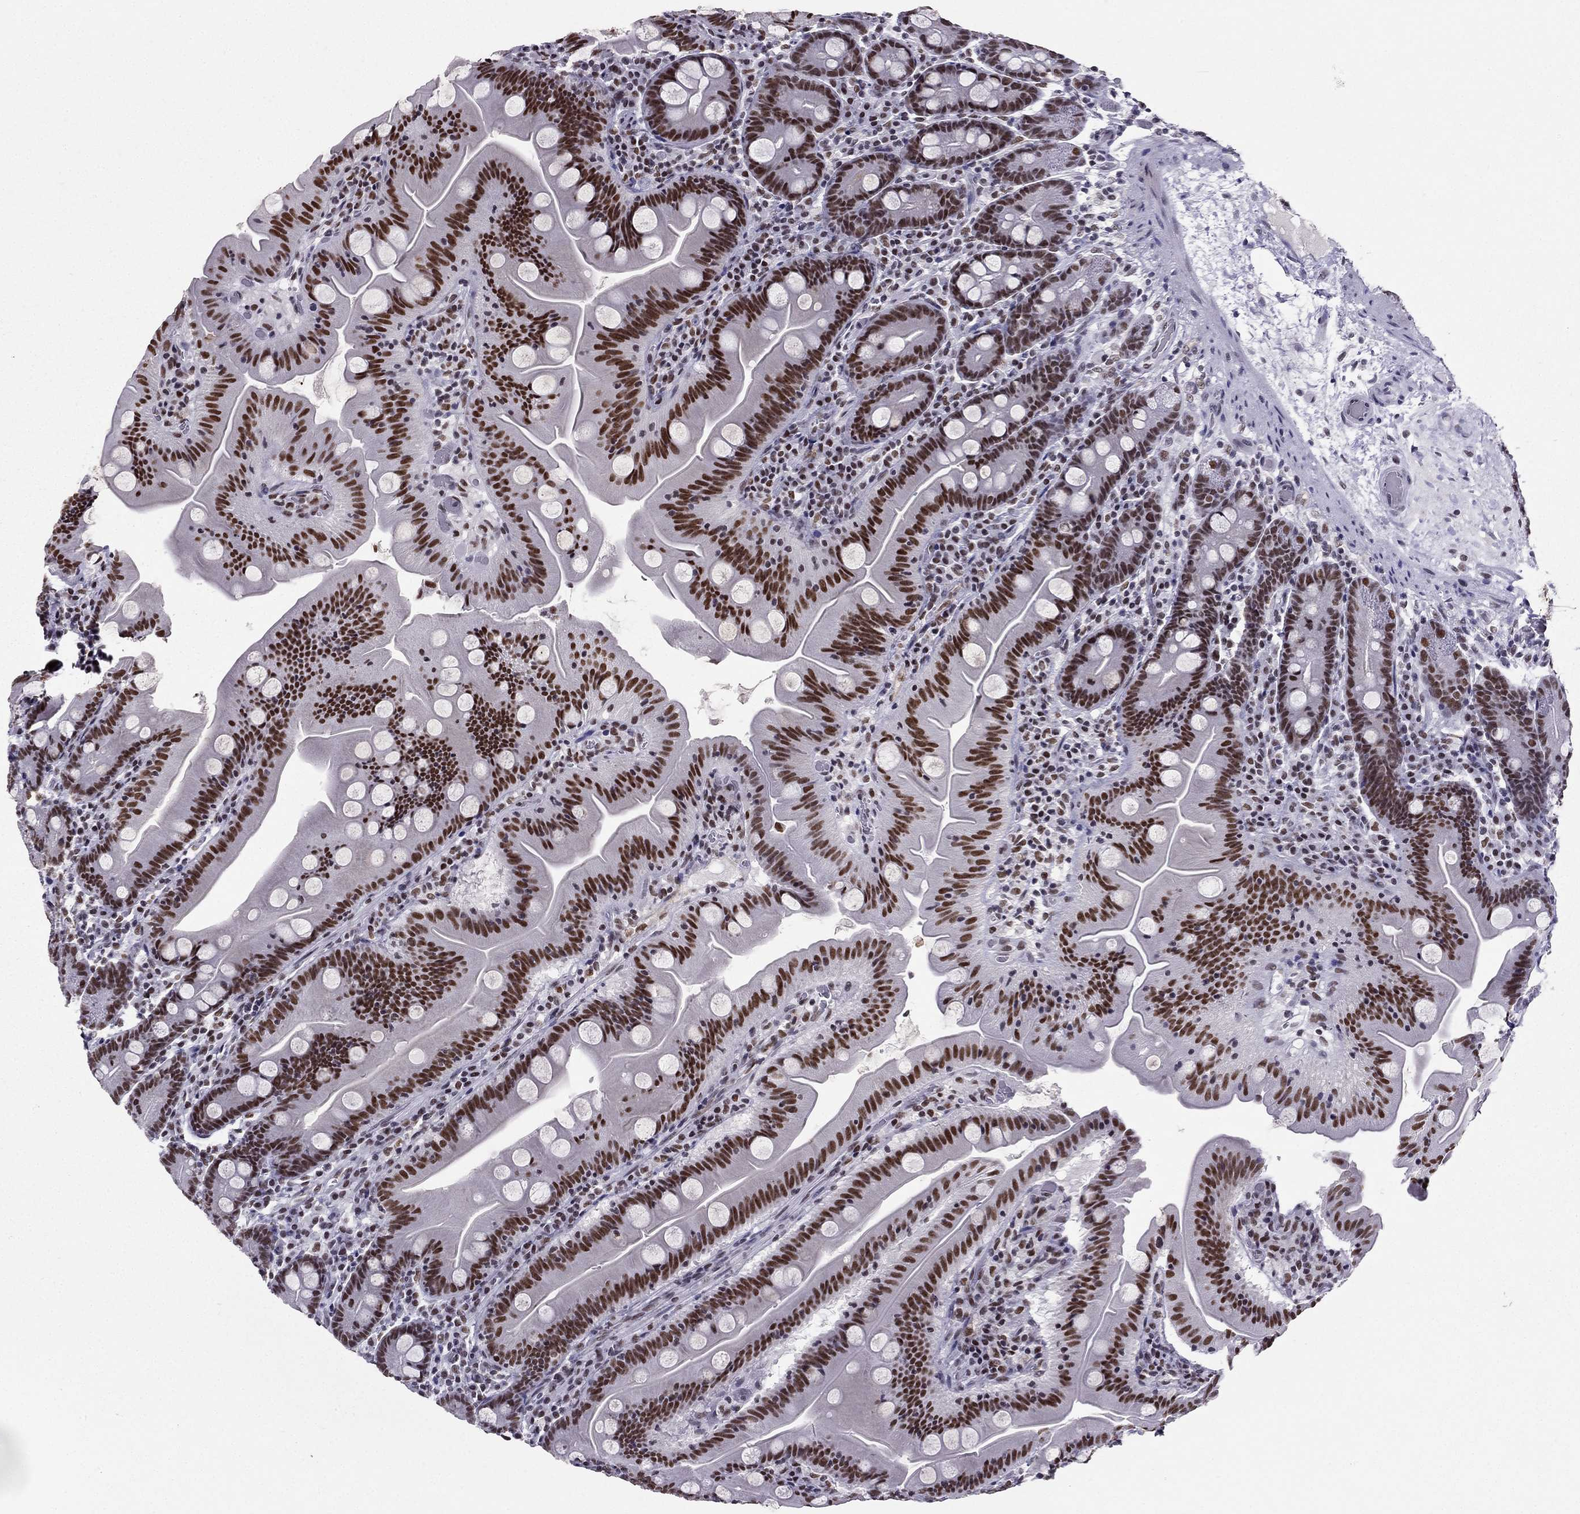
{"staining": {"intensity": "strong", "quantity": ">75%", "location": "nuclear"}, "tissue": "small intestine", "cell_type": "Glandular cells", "image_type": "normal", "snomed": [{"axis": "morphology", "description": "Normal tissue, NOS"}, {"axis": "topography", "description": "Small intestine"}], "caption": "Protein staining of unremarkable small intestine demonstrates strong nuclear positivity in about >75% of glandular cells.", "gene": "ZNF420", "patient": {"sex": "male", "age": 37}}